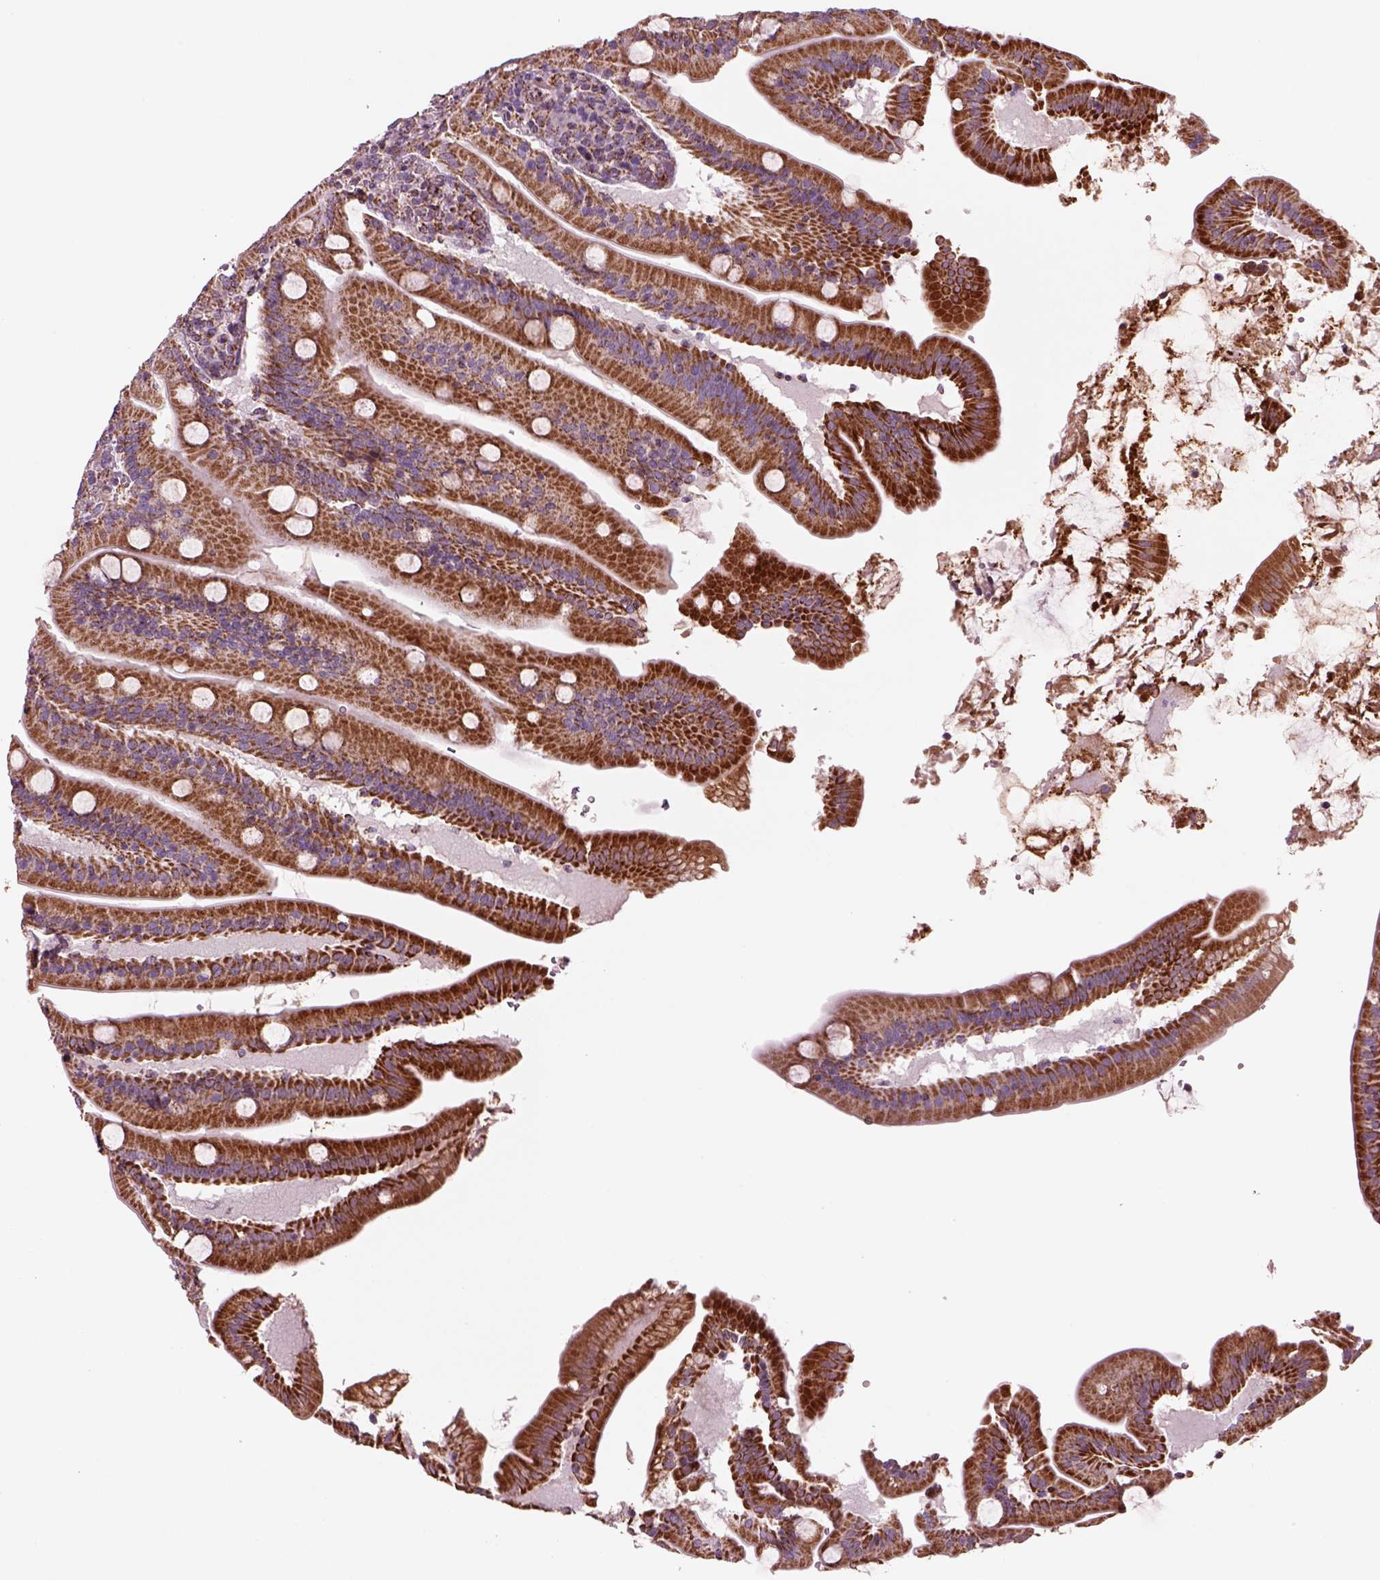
{"staining": {"intensity": "strong", "quantity": ">75%", "location": "cytoplasmic/membranous"}, "tissue": "small intestine", "cell_type": "Glandular cells", "image_type": "normal", "snomed": [{"axis": "morphology", "description": "Normal tissue, NOS"}, {"axis": "topography", "description": "Small intestine"}], "caption": "Approximately >75% of glandular cells in unremarkable small intestine exhibit strong cytoplasmic/membranous protein positivity as visualized by brown immunohistochemical staining.", "gene": "SLC25A24", "patient": {"sex": "male", "age": 37}}